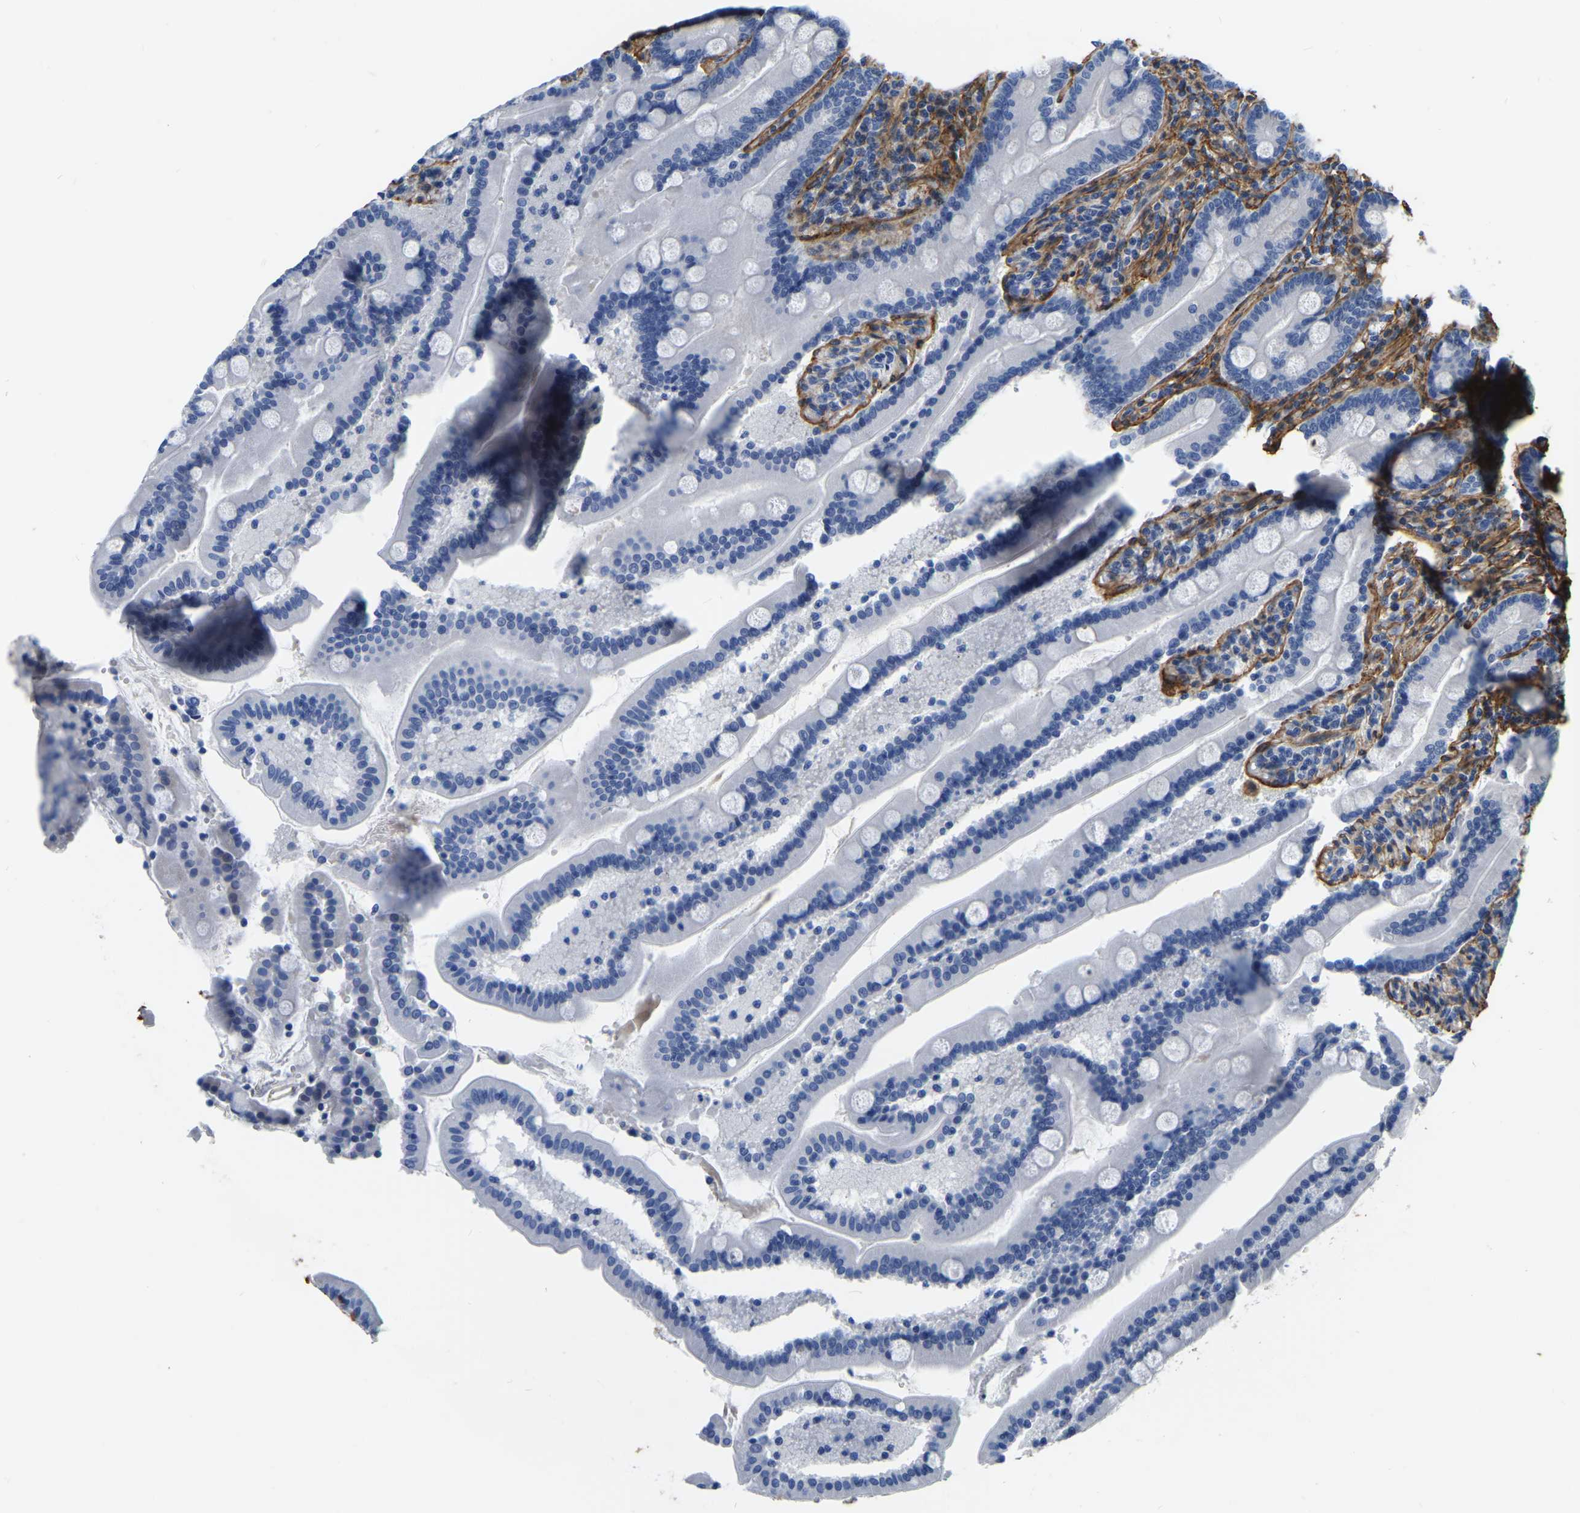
{"staining": {"intensity": "negative", "quantity": "none", "location": "none"}, "tissue": "duodenum", "cell_type": "Glandular cells", "image_type": "normal", "snomed": [{"axis": "morphology", "description": "Normal tissue, NOS"}, {"axis": "topography", "description": "Duodenum"}], "caption": "Immunohistochemistry photomicrograph of unremarkable duodenum: human duodenum stained with DAB demonstrates no significant protein expression in glandular cells. The staining was performed using DAB to visualize the protein expression in brown, while the nuclei were stained in blue with hematoxylin (Magnification: 20x).", "gene": "COL6A1", "patient": {"sex": "male", "age": 54}}